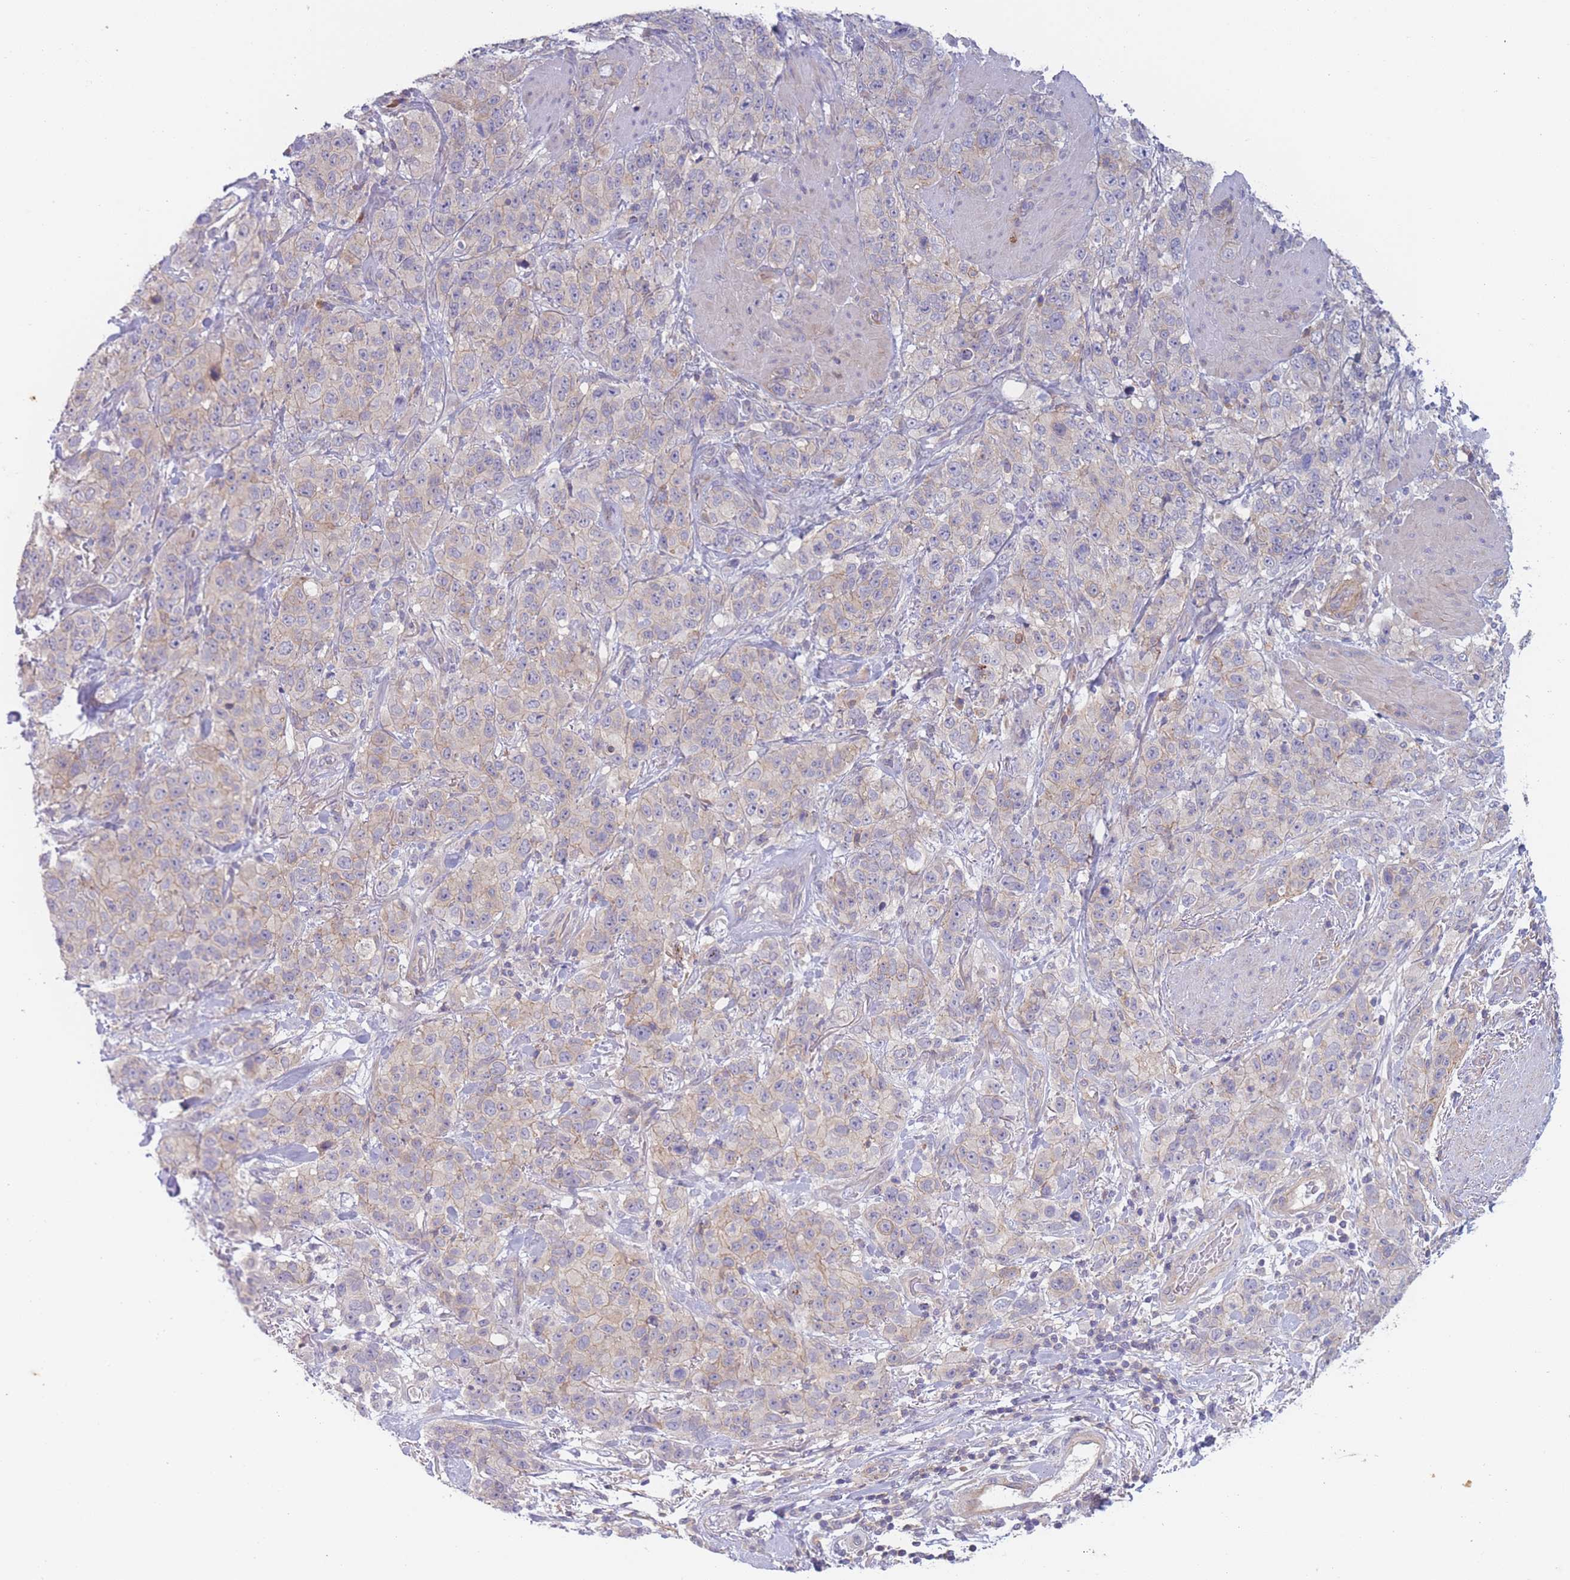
{"staining": {"intensity": "weak", "quantity": "<25%", "location": "cytoplasmic/membranous"}, "tissue": "stomach cancer", "cell_type": "Tumor cells", "image_type": "cancer", "snomed": [{"axis": "morphology", "description": "Adenocarcinoma, NOS"}, {"axis": "topography", "description": "Stomach"}], "caption": "Human stomach cancer (adenocarcinoma) stained for a protein using immunohistochemistry (IHC) exhibits no positivity in tumor cells.", "gene": "WDR93", "patient": {"sex": "male", "age": 48}}